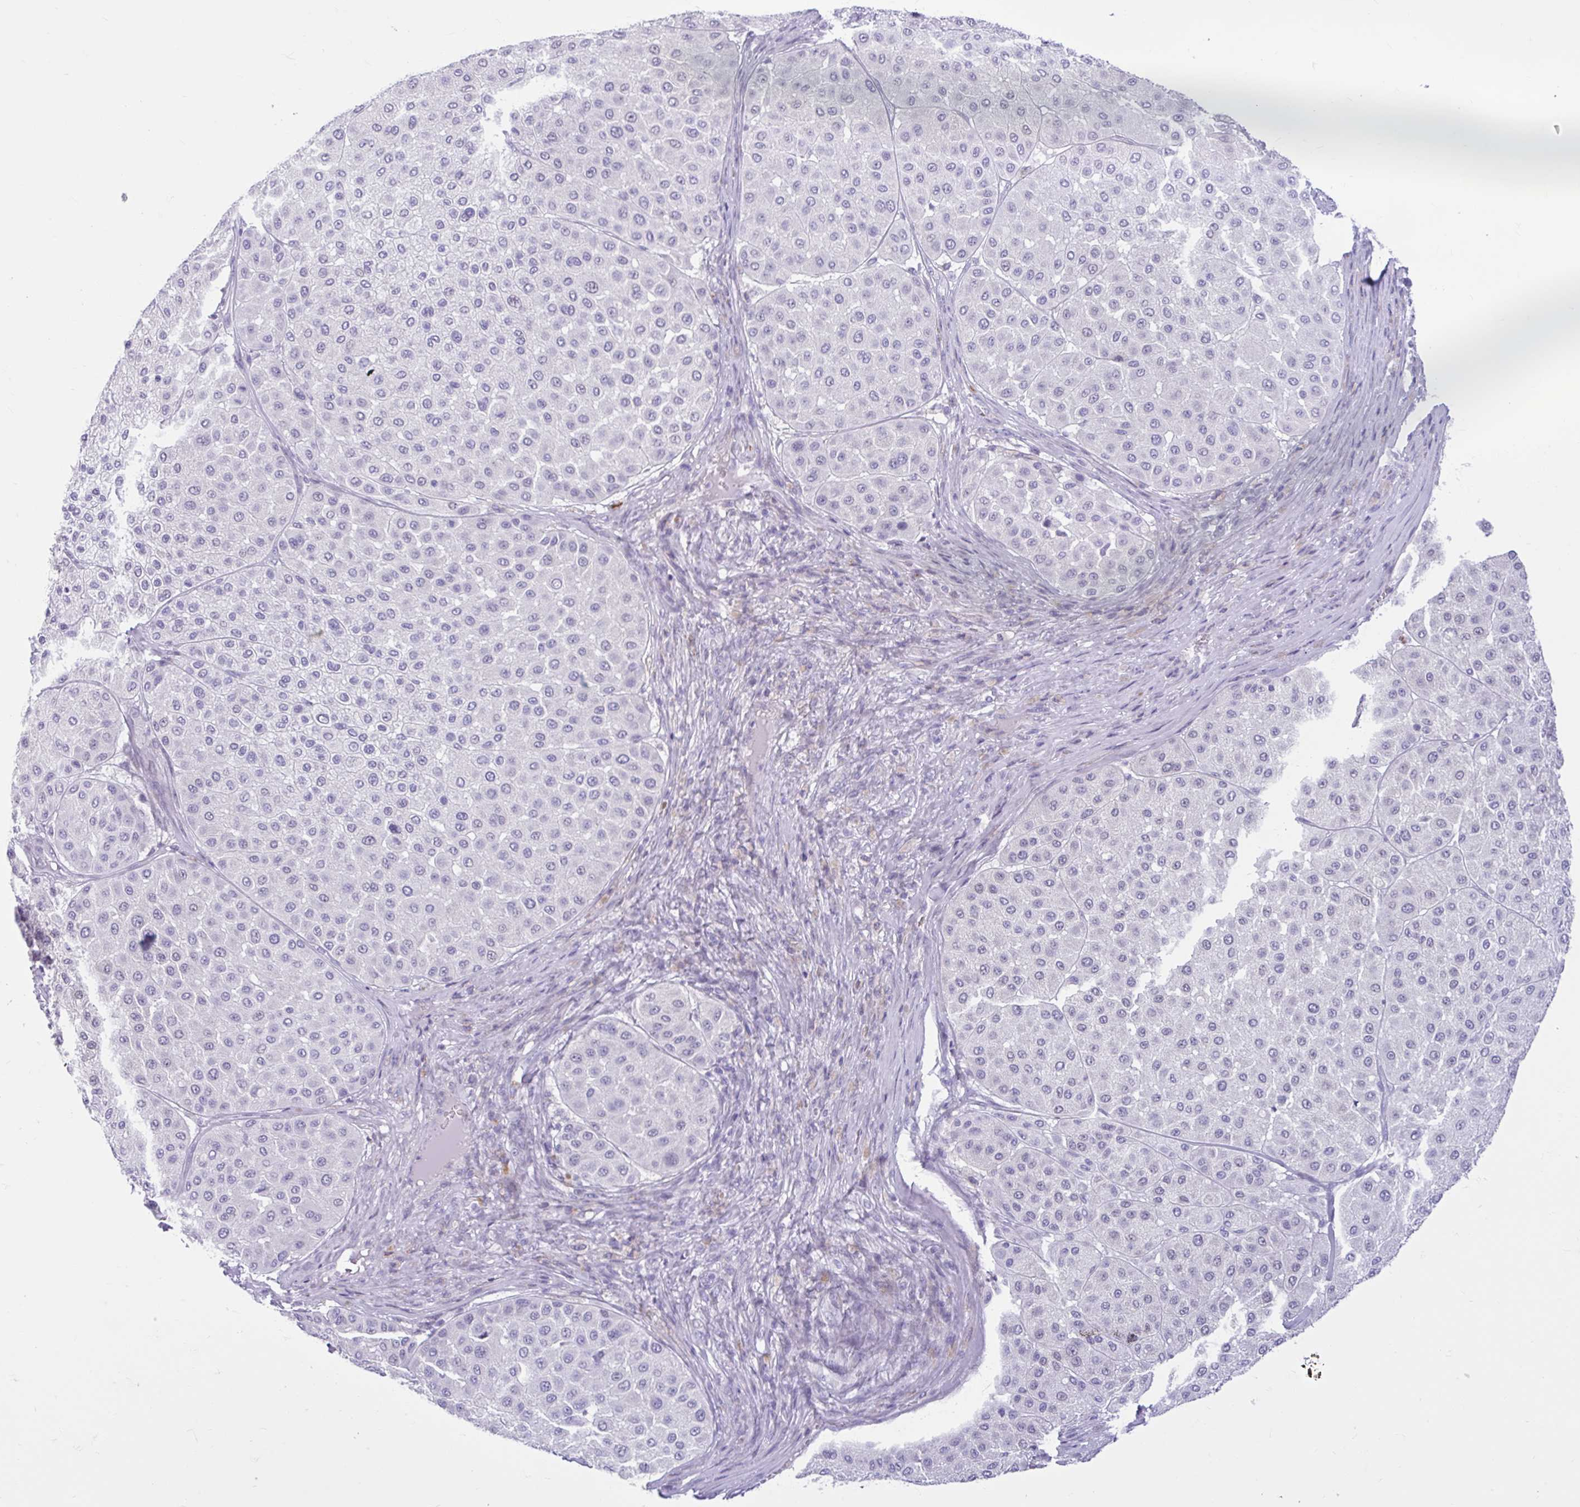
{"staining": {"intensity": "negative", "quantity": "none", "location": "none"}, "tissue": "melanoma", "cell_type": "Tumor cells", "image_type": "cancer", "snomed": [{"axis": "morphology", "description": "Malignant melanoma, Metastatic site"}, {"axis": "topography", "description": "Smooth muscle"}], "caption": "Tumor cells show no significant protein positivity in malignant melanoma (metastatic site). (DAB IHC visualized using brightfield microscopy, high magnification).", "gene": "FAM153A", "patient": {"sex": "male", "age": 41}}